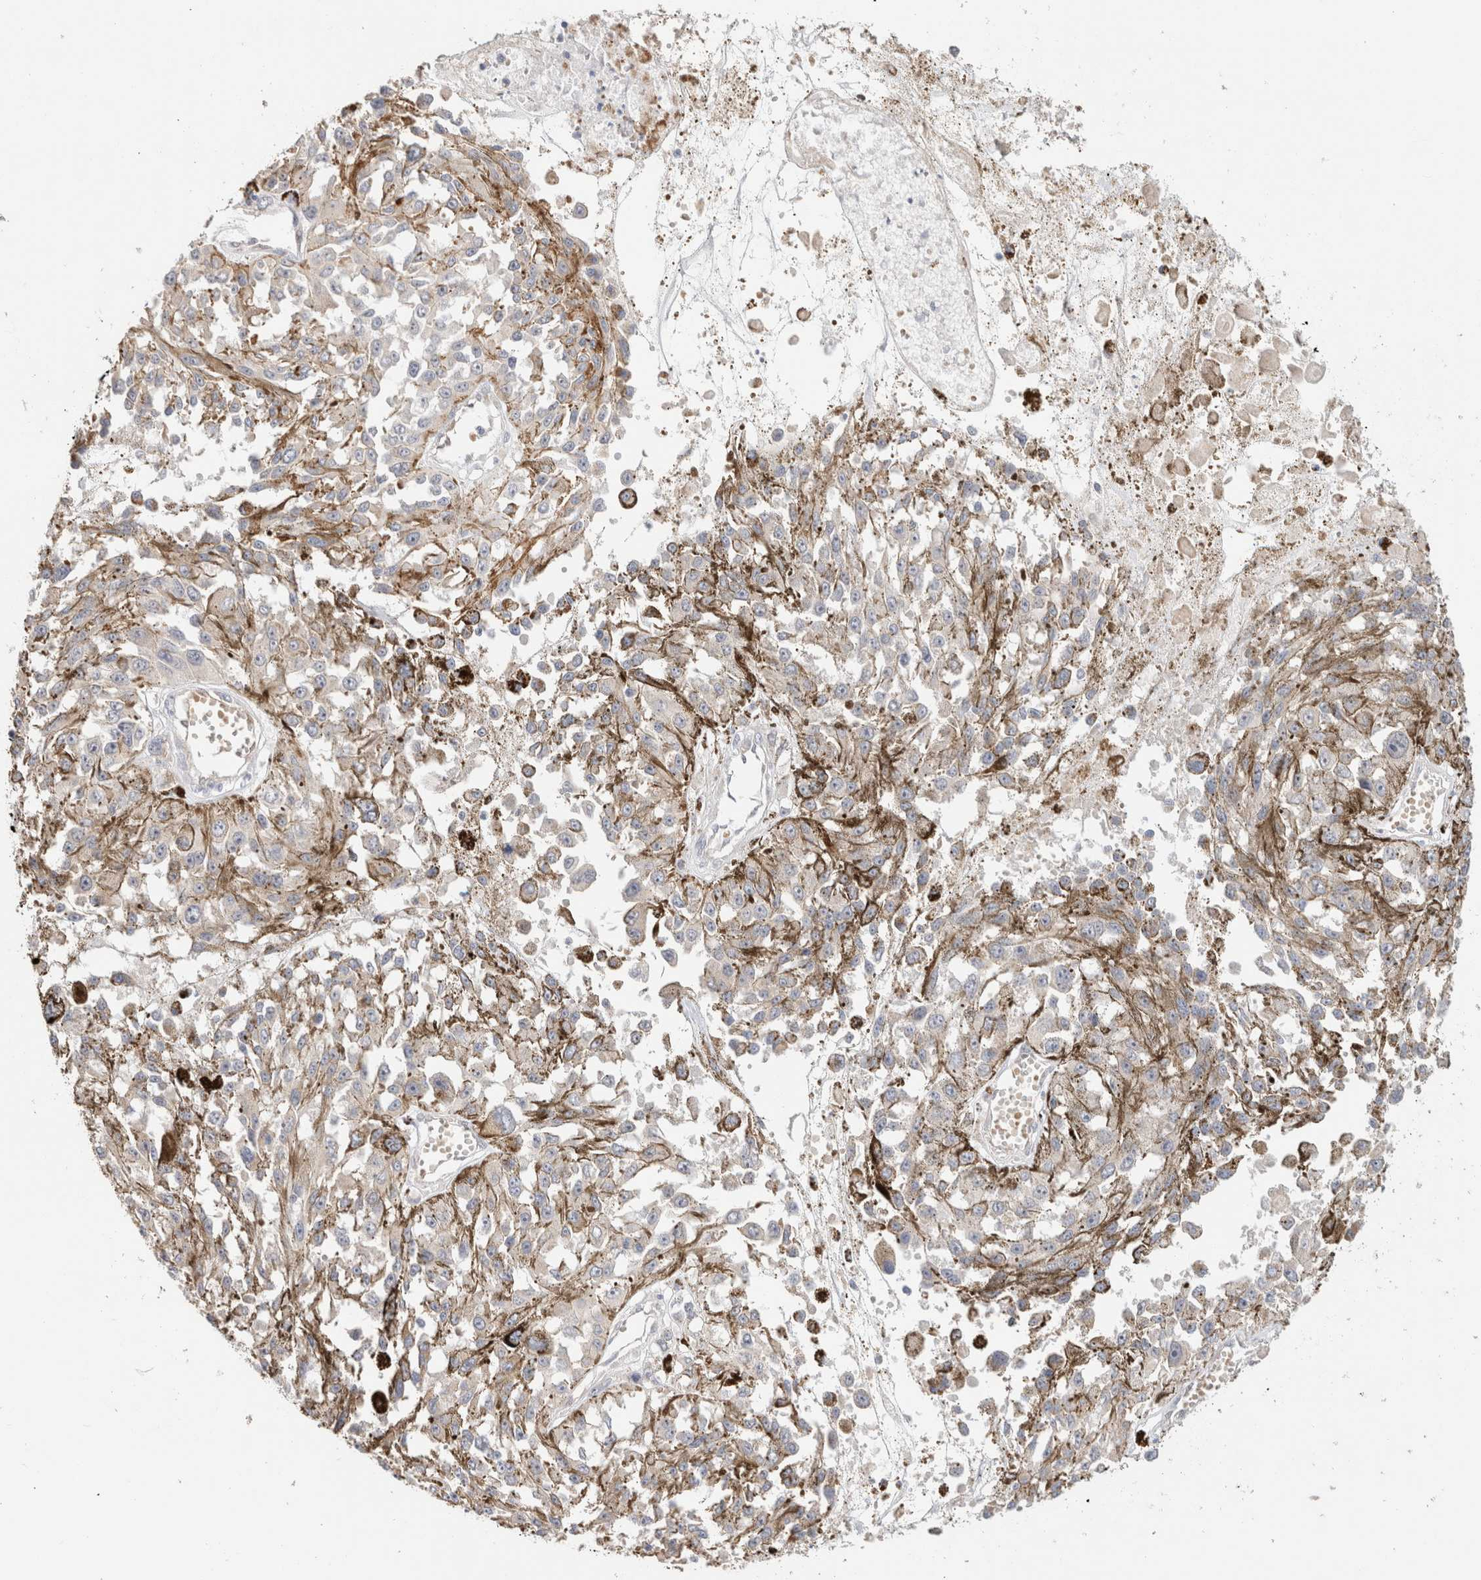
{"staining": {"intensity": "negative", "quantity": "none", "location": "none"}, "tissue": "melanoma", "cell_type": "Tumor cells", "image_type": "cancer", "snomed": [{"axis": "morphology", "description": "Malignant melanoma, Metastatic site"}, {"axis": "topography", "description": "Lymph node"}], "caption": "Melanoma was stained to show a protein in brown. There is no significant positivity in tumor cells.", "gene": "CA13", "patient": {"sex": "male", "age": 59}}